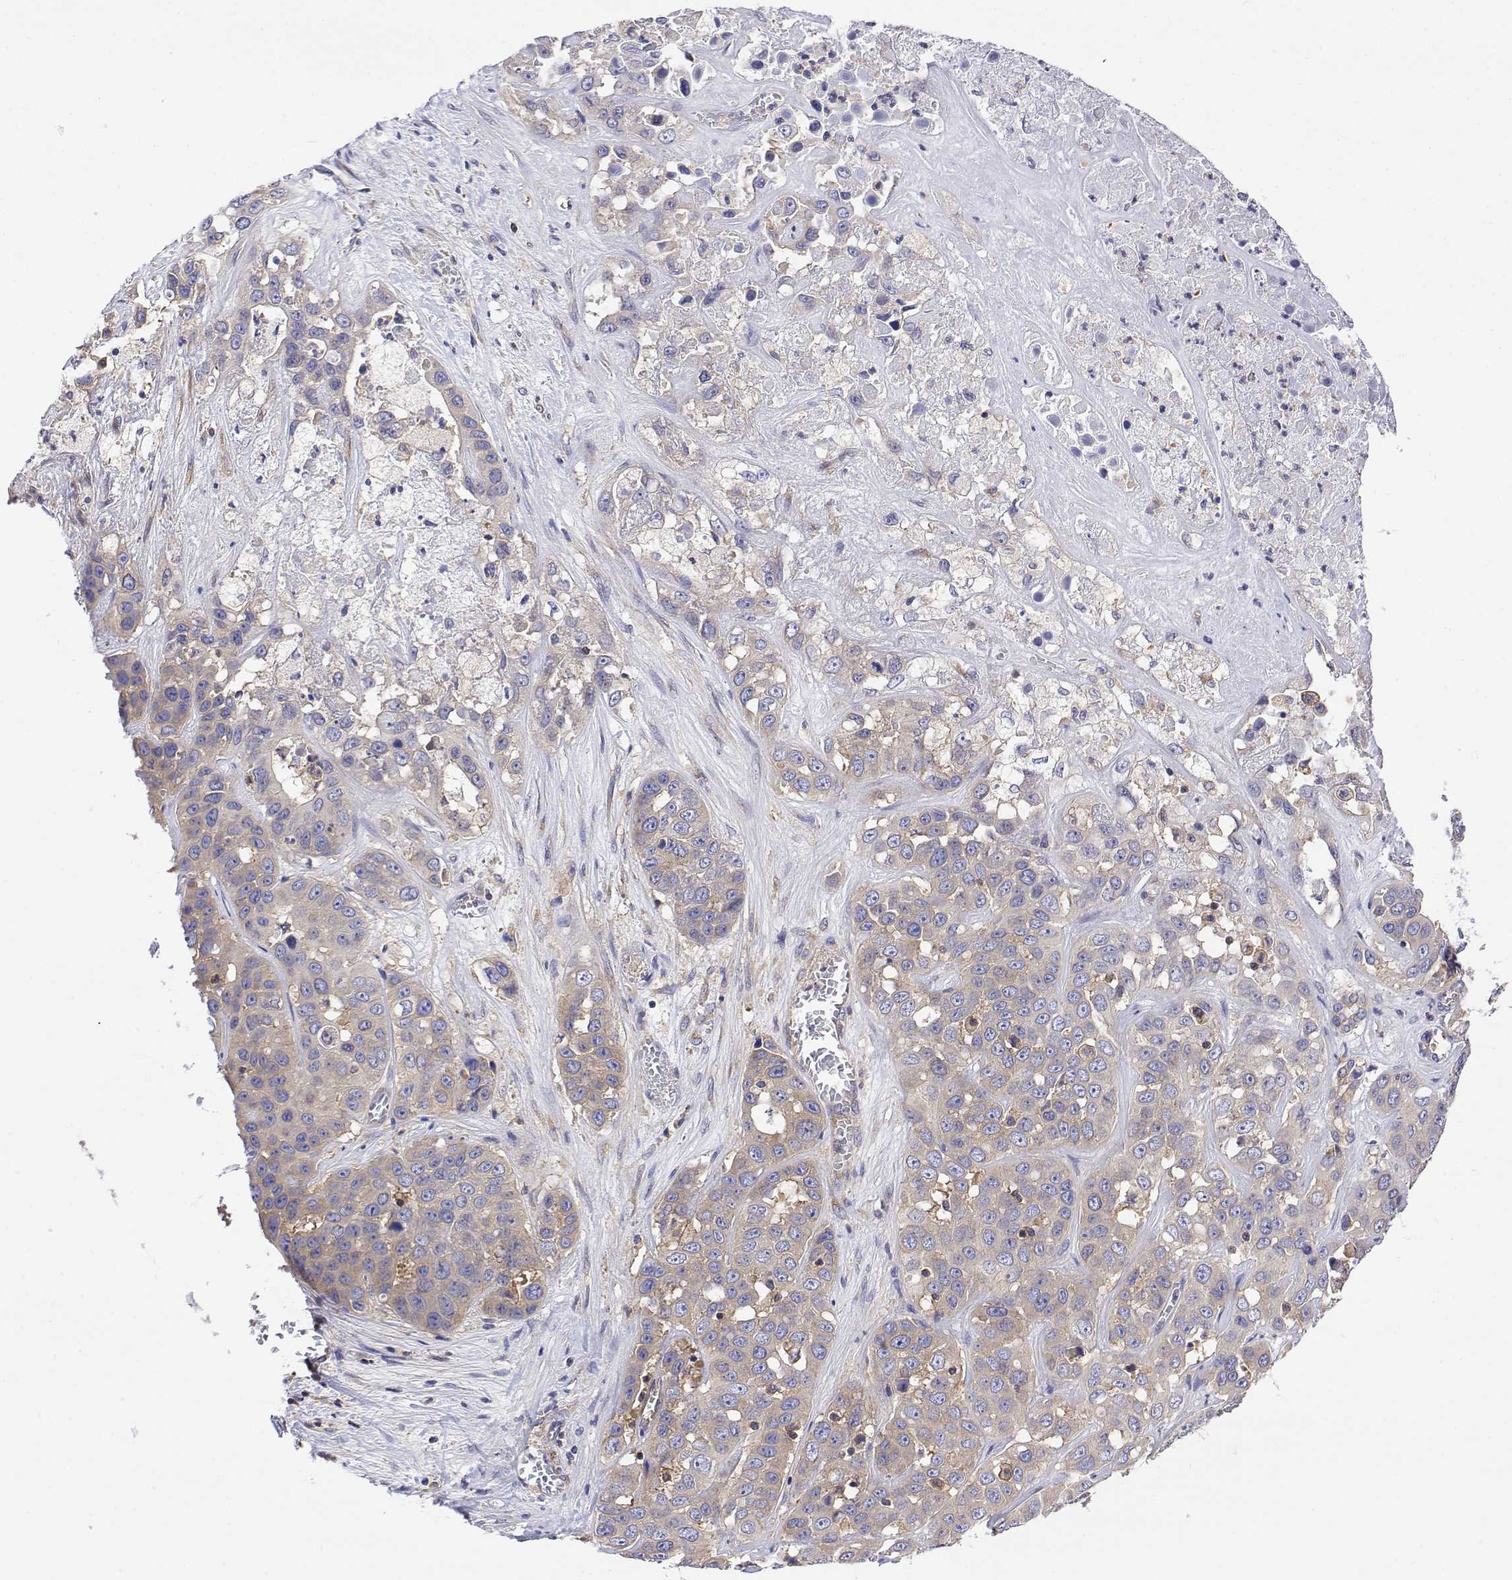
{"staining": {"intensity": "weak", "quantity": "<25%", "location": "cytoplasmic/membranous"}, "tissue": "liver cancer", "cell_type": "Tumor cells", "image_type": "cancer", "snomed": [{"axis": "morphology", "description": "Cholangiocarcinoma"}, {"axis": "topography", "description": "Liver"}], "caption": "A micrograph of liver cancer stained for a protein shows no brown staining in tumor cells. (DAB (3,3'-diaminobenzidine) immunohistochemistry (IHC) with hematoxylin counter stain).", "gene": "EEF1G", "patient": {"sex": "female", "age": 52}}